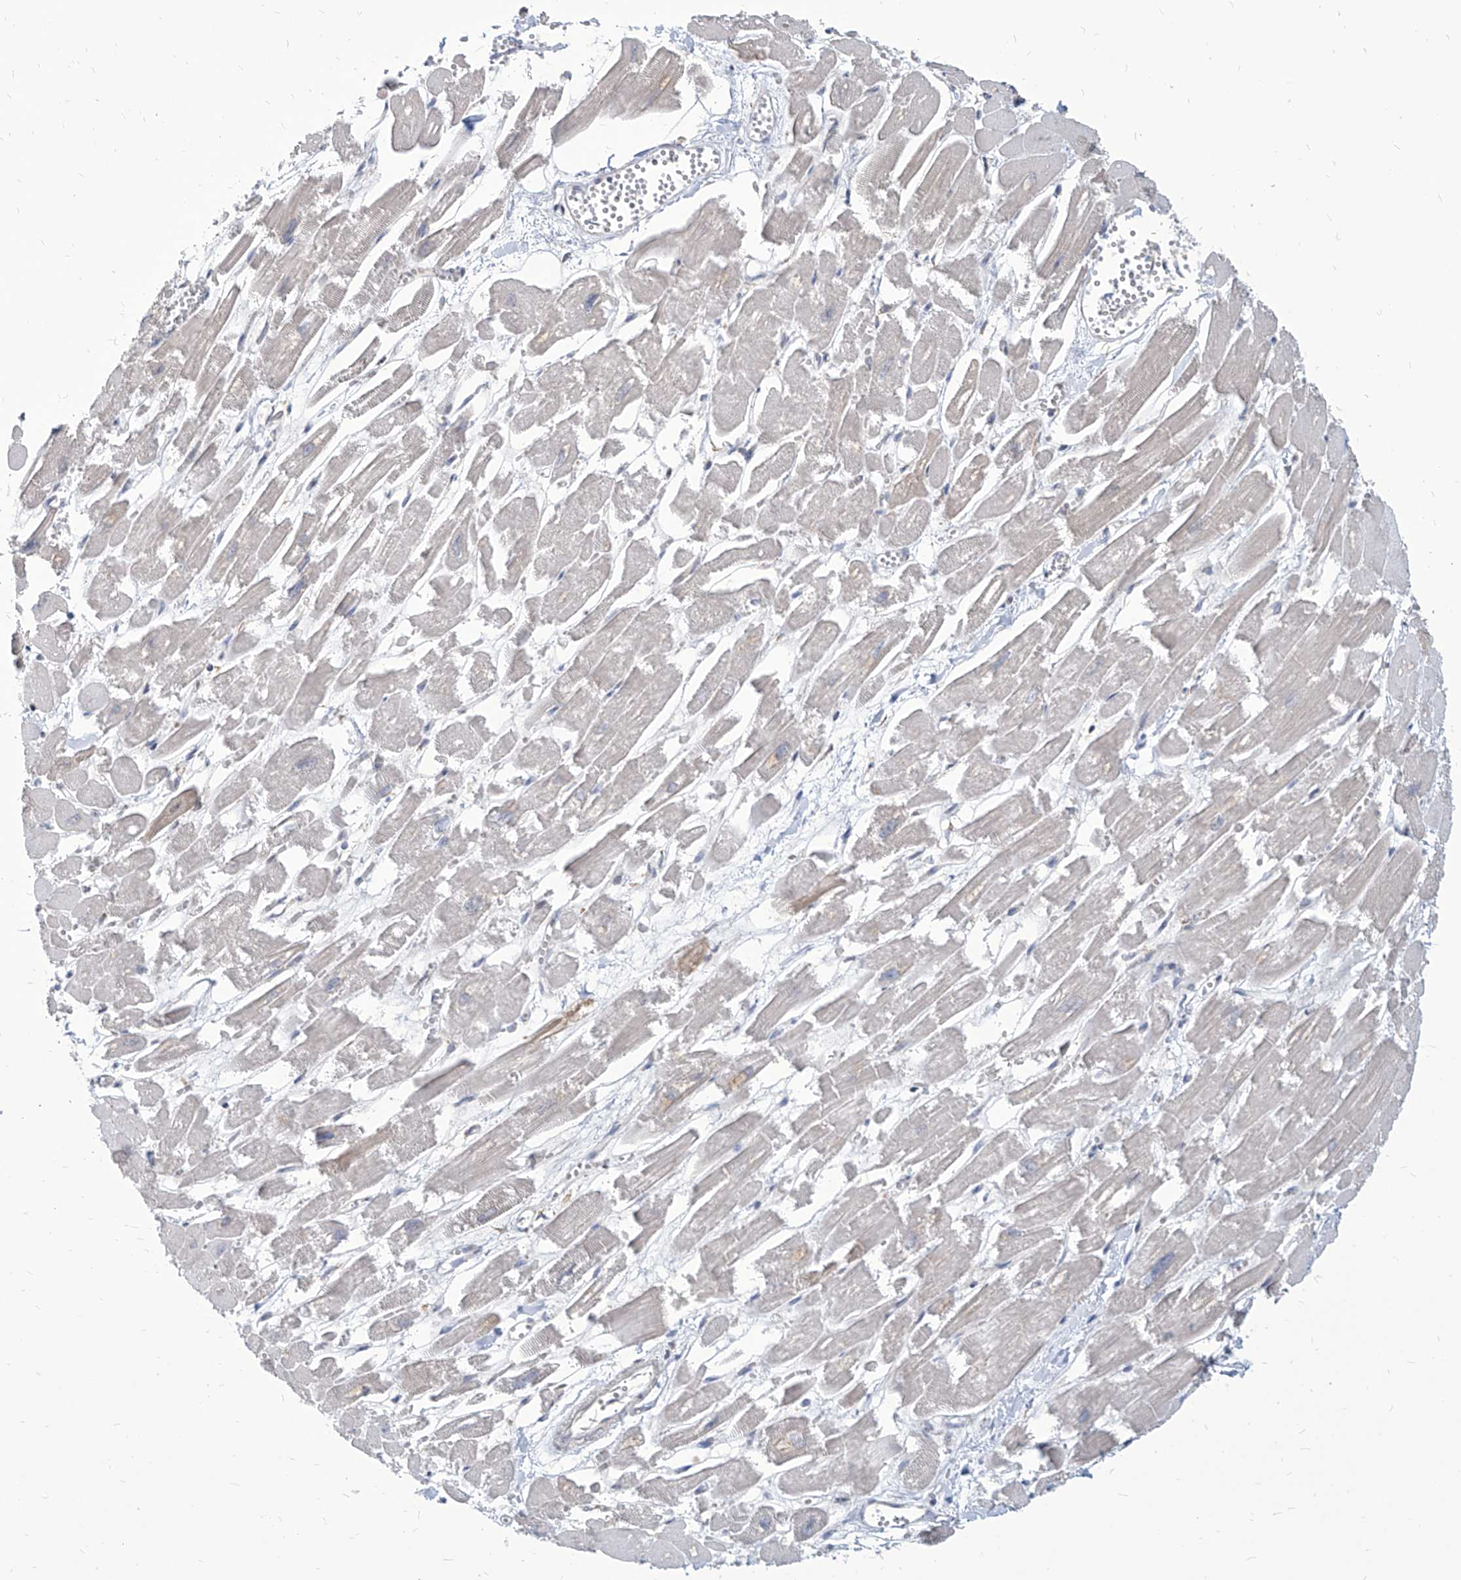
{"staining": {"intensity": "moderate", "quantity": "<25%", "location": "cytoplasmic/membranous"}, "tissue": "heart muscle", "cell_type": "Cardiomyocytes", "image_type": "normal", "snomed": [{"axis": "morphology", "description": "Normal tissue, NOS"}, {"axis": "topography", "description": "Heart"}], "caption": "Immunohistochemistry image of benign heart muscle: heart muscle stained using IHC displays low levels of moderate protein expression localized specifically in the cytoplasmic/membranous of cardiomyocytes, appearing as a cytoplasmic/membranous brown color.", "gene": "FAM83B", "patient": {"sex": "male", "age": 54}}